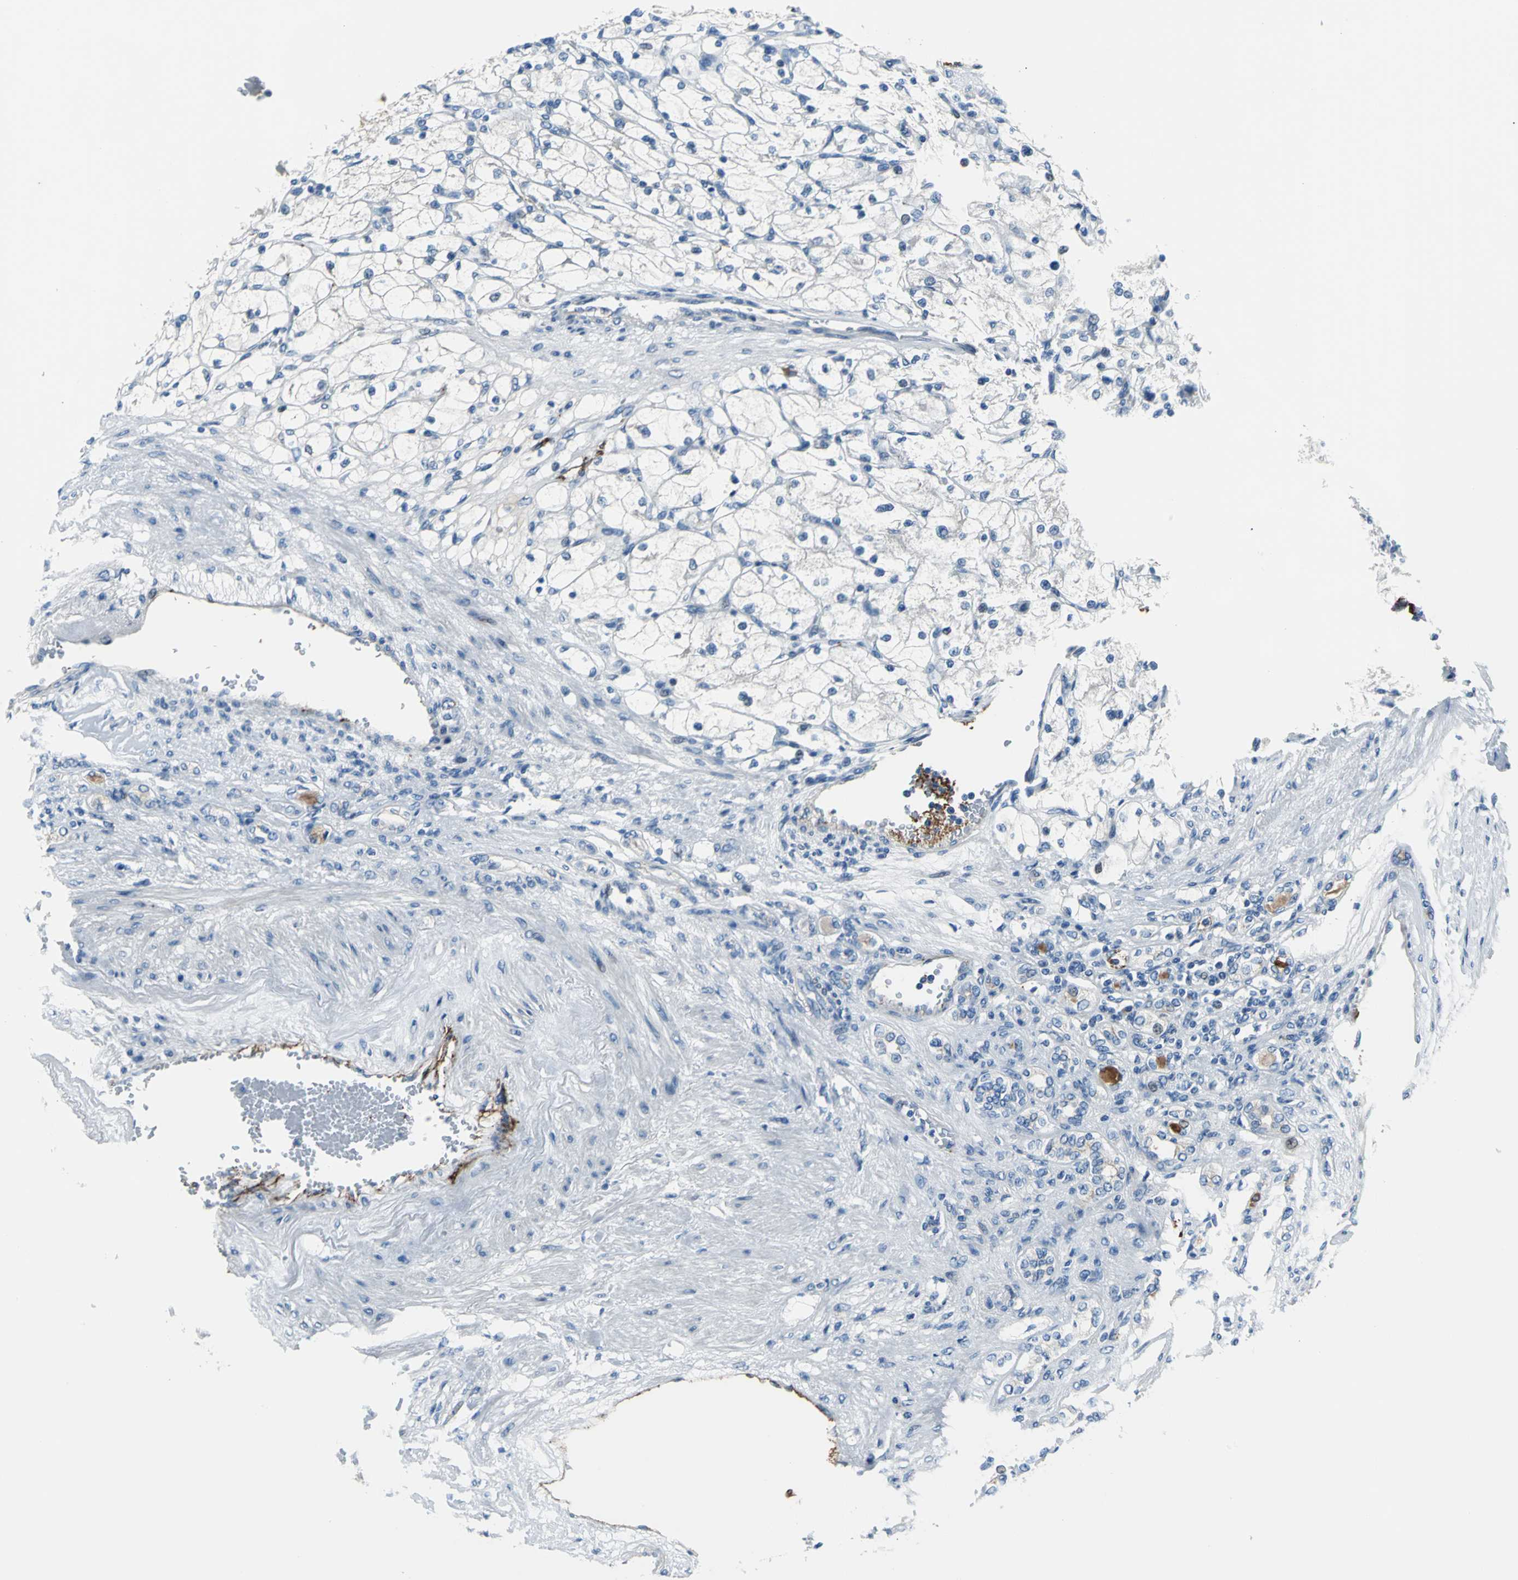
{"staining": {"intensity": "negative", "quantity": "none", "location": "none"}, "tissue": "renal cancer", "cell_type": "Tumor cells", "image_type": "cancer", "snomed": [{"axis": "morphology", "description": "Adenocarcinoma, NOS"}, {"axis": "topography", "description": "Kidney"}], "caption": "DAB (3,3'-diaminobenzidine) immunohistochemical staining of adenocarcinoma (renal) reveals no significant positivity in tumor cells.", "gene": "SELP", "patient": {"sex": "female", "age": 83}}